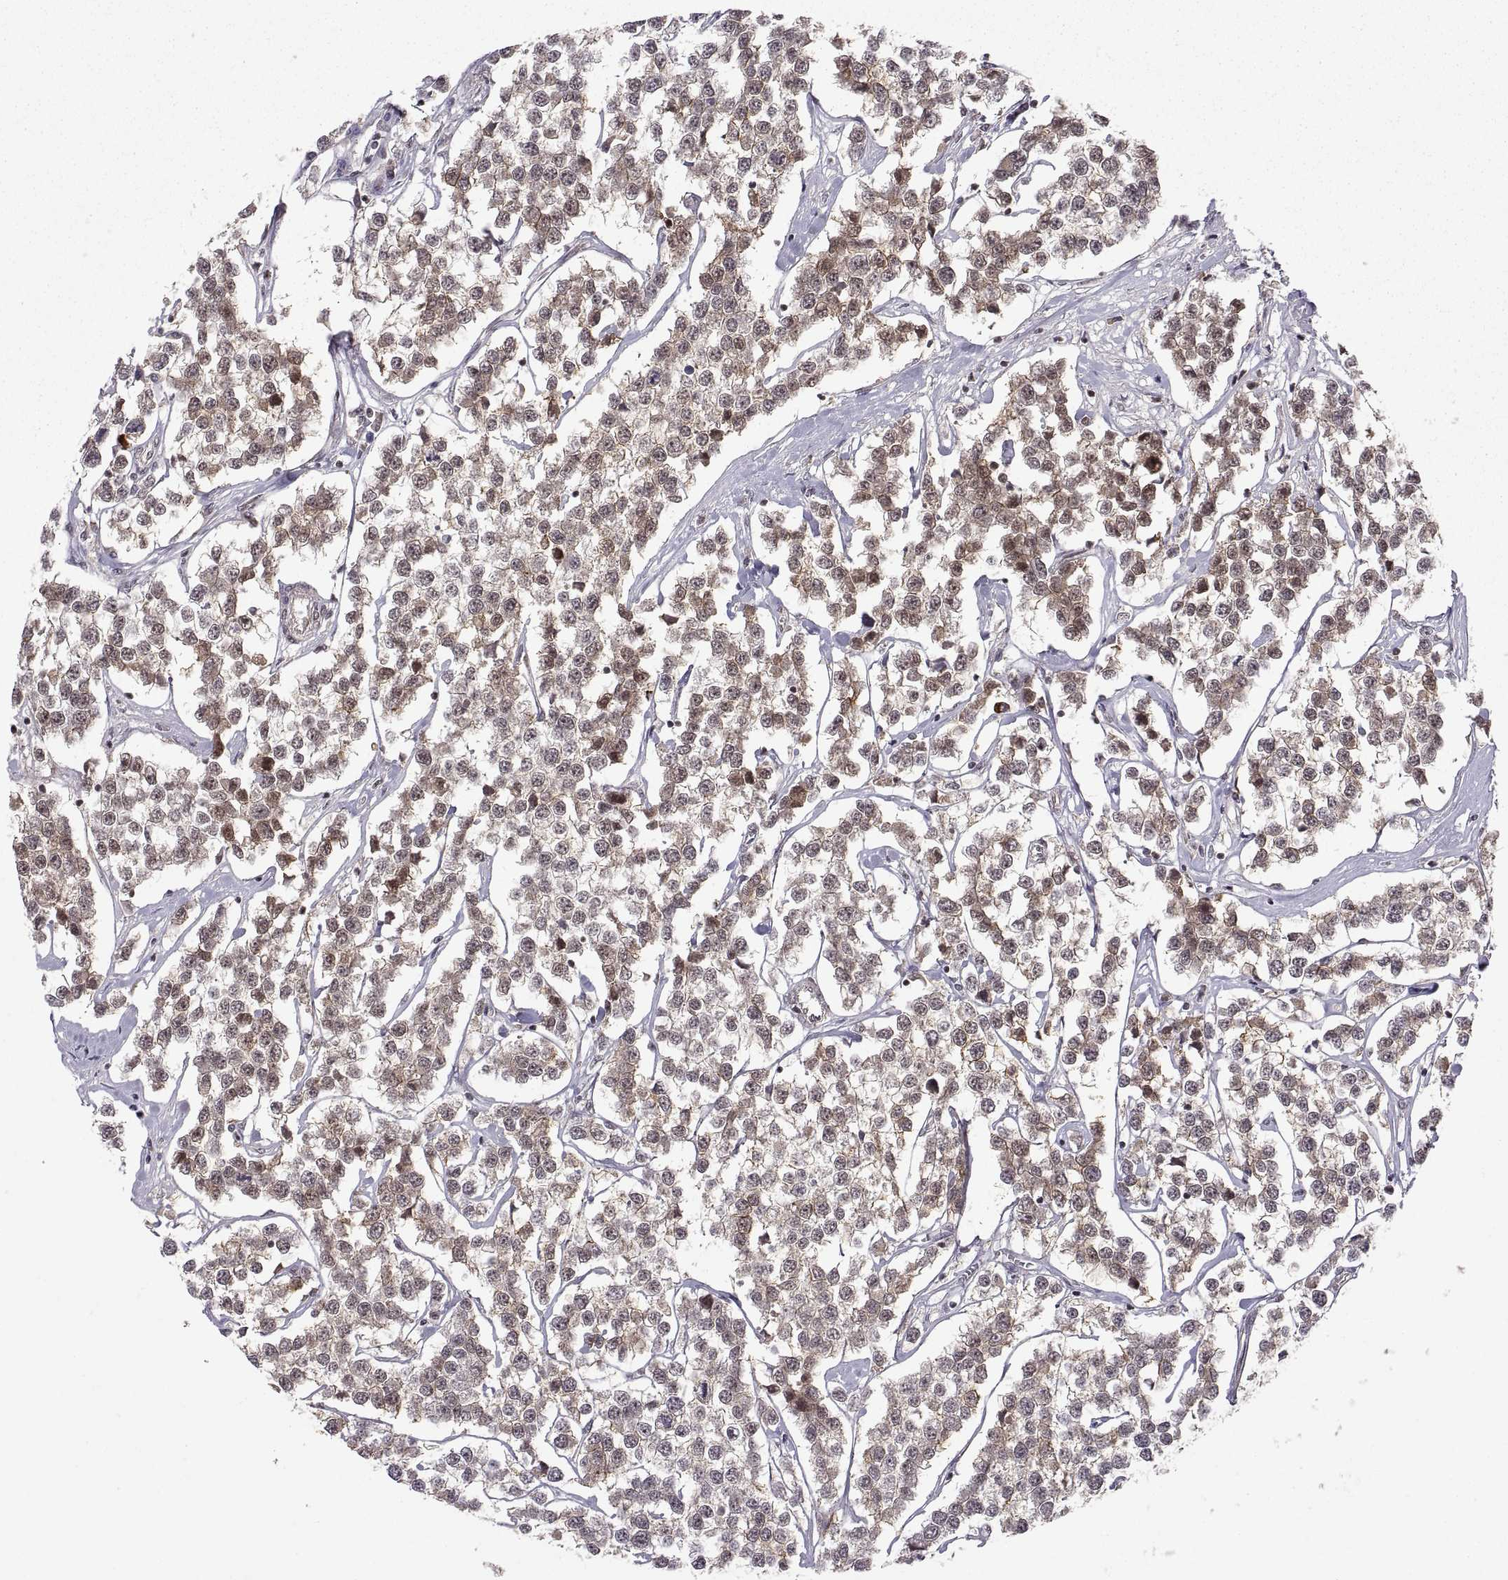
{"staining": {"intensity": "moderate", "quantity": "<25%", "location": "cytoplasmic/membranous"}, "tissue": "testis cancer", "cell_type": "Tumor cells", "image_type": "cancer", "snomed": [{"axis": "morphology", "description": "Seminoma, NOS"}, {"axis": "topography", "description": "Testis"}], "caption": "This histopathology image reveals IHC staining of testis cancer, with low moderate cytoplasmic/membranous positivity in about <25% of tumor cells.", "gene": "ABL2", "patient": {"sex": "male", "age": 59}}